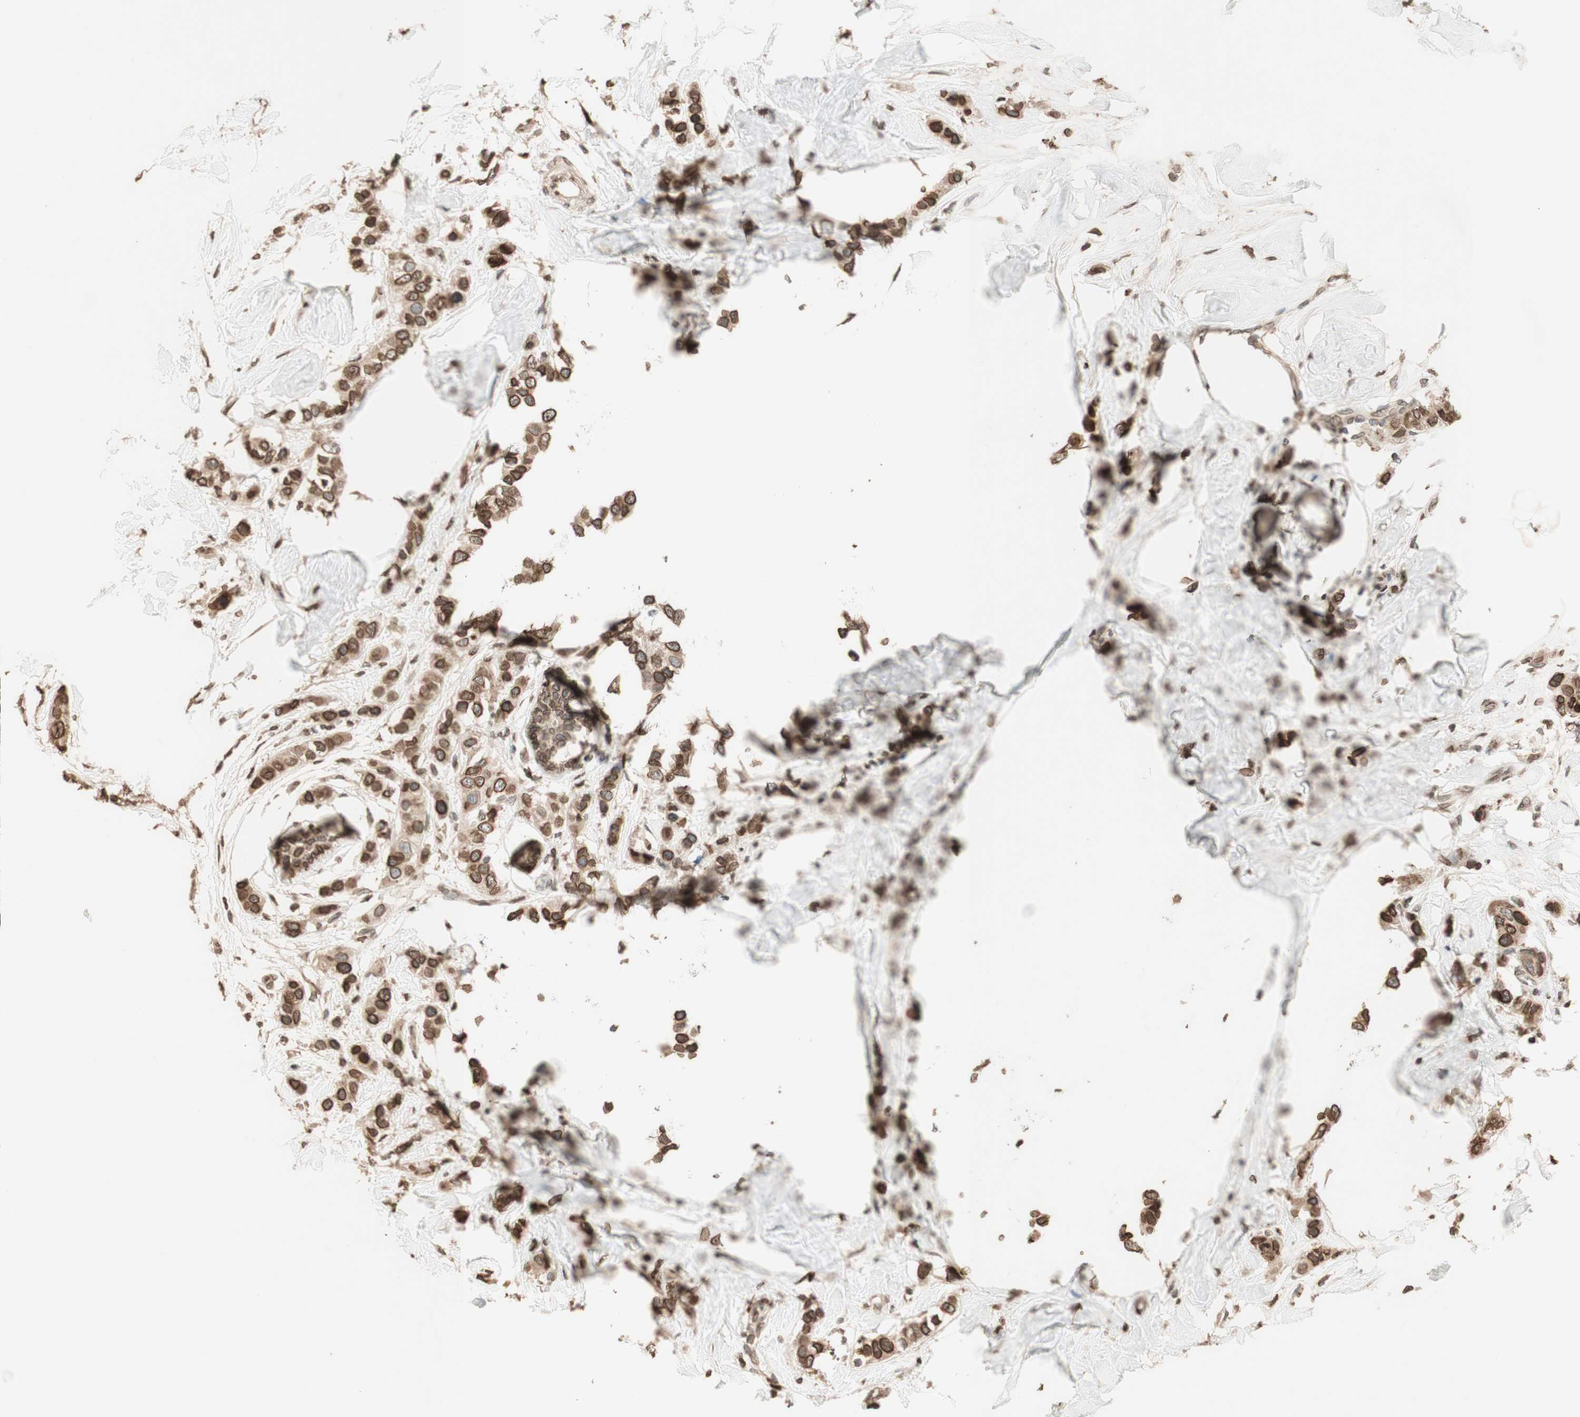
{"staining": {"intensity": "moderate", "quantity": ">75%", "location": "cytoplasmic/membranous,nuclear"}, "tissue": "breast cancer", "cell_type": "Tumor cells", "image_type": "cancer", "snomed": [{"axis": "morphology", "description": "Normal tissue, NOS"}, {"axis": "morphology", "description": "Duct carcinoma"}, {"axis": "topography", "description": "Breast"}], "caption": "A photomicrograph showing moderate cytoplasmic/membranous and nuclear positivity in approximately >75% of tumor cells in breast intraductal carcinoma, as visualized by brown immunohistochemical staining.", "gene": "TMPO", "patient": {"sex": "female", "age": 50}}